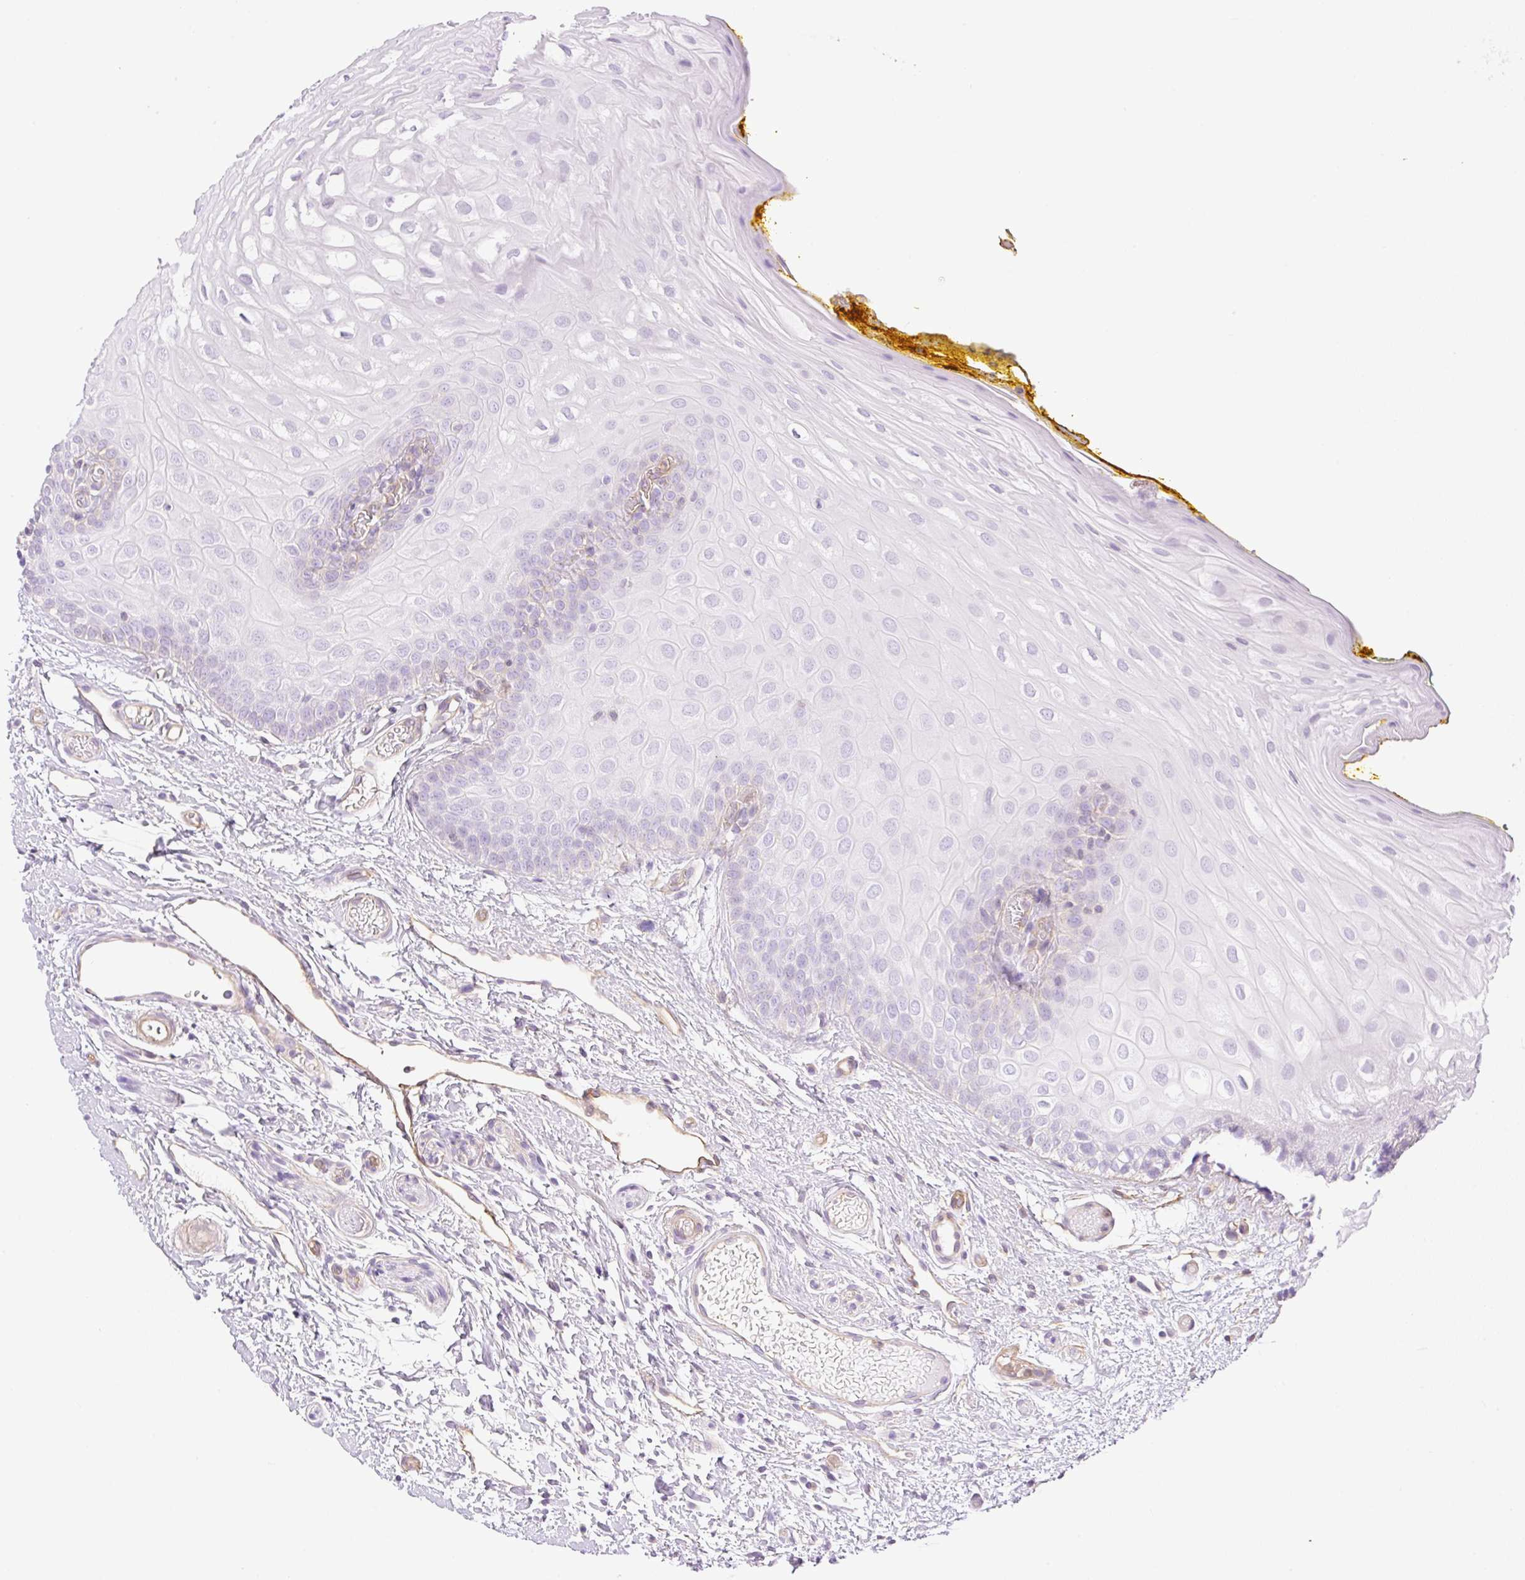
{"staining": {"intensity": "negative", "quantity": "none", "location": "none"}, "tissue": "oral mucosa", "cell_type": "Squamous epithelial cells", "image_type": "normal", "snomed": [{"axis": "morphology", "description": "Normal tissue, NOS"}, {"axis": "topography", "description": "Oral tissue"}, {"axis": "topography", "description": "Tounge, NOS"}], "caption": "A high-resolution micrograph shows IHC staining of unremarkable oral mucosa, which shows no significant positivity in squamous epithelial cells. The staining is performed using DAB brown chromogen with nuclei counter-stained in using hematoxylin.", "gene": "EHD1", "patient": {"sex": "female", "age": 60}}